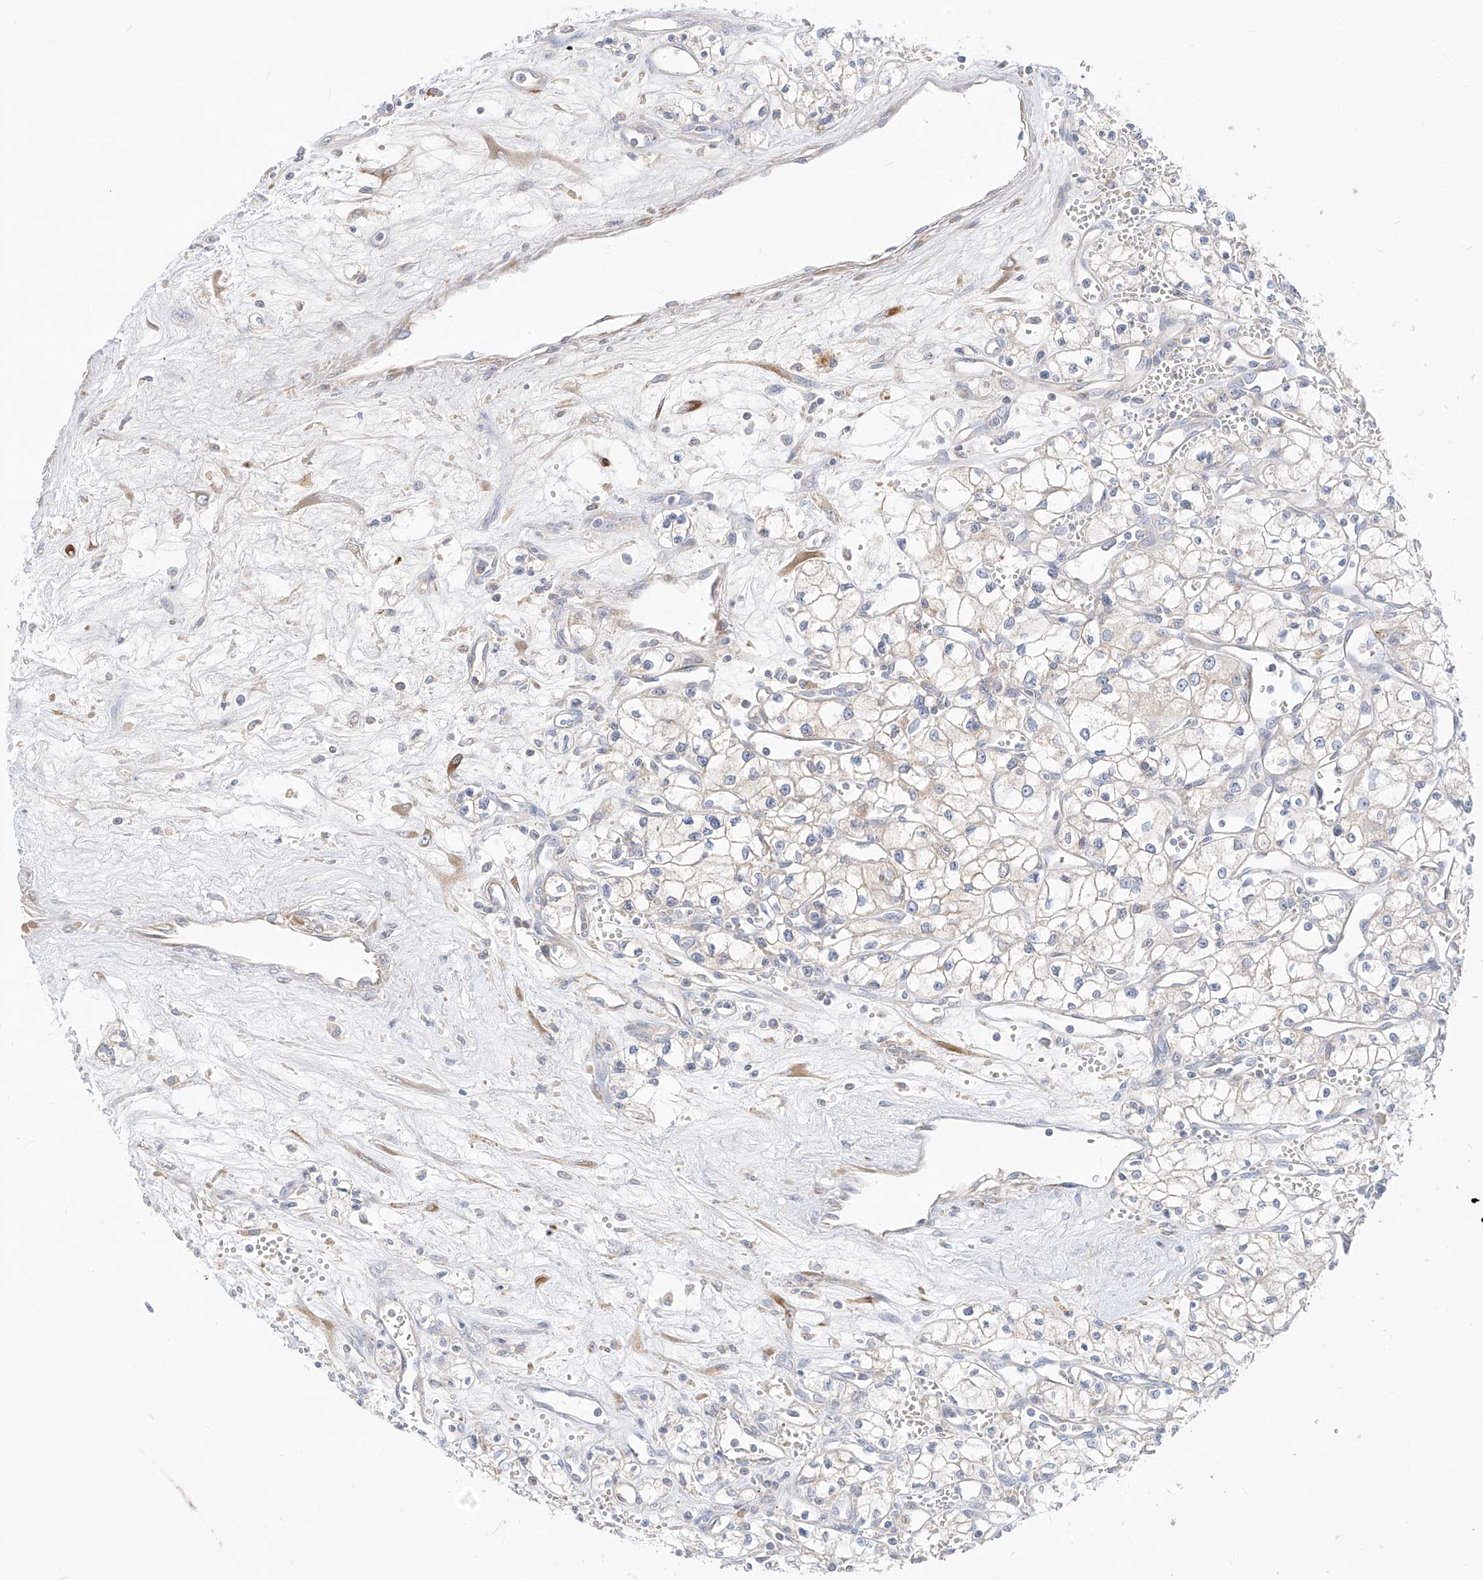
{"staining": {"intensity": "negative", "quantity": "none", "location": "none"}, "tissue": "renal cancer", "cell_type": "Tumor cells", "image_type": "cancer", "snomed": [{"axis": "morphology", "description": "Adenocarcinoma, NOS"}, {"axis": "topography", "description": "Kidney"}], "caption": "This is an IHC histopathology image of human adenocarcinoma (renal). There is no positivity in tumor cells.", "gene": "RASA2", "patient": {"sex": "male", "age": 59}}